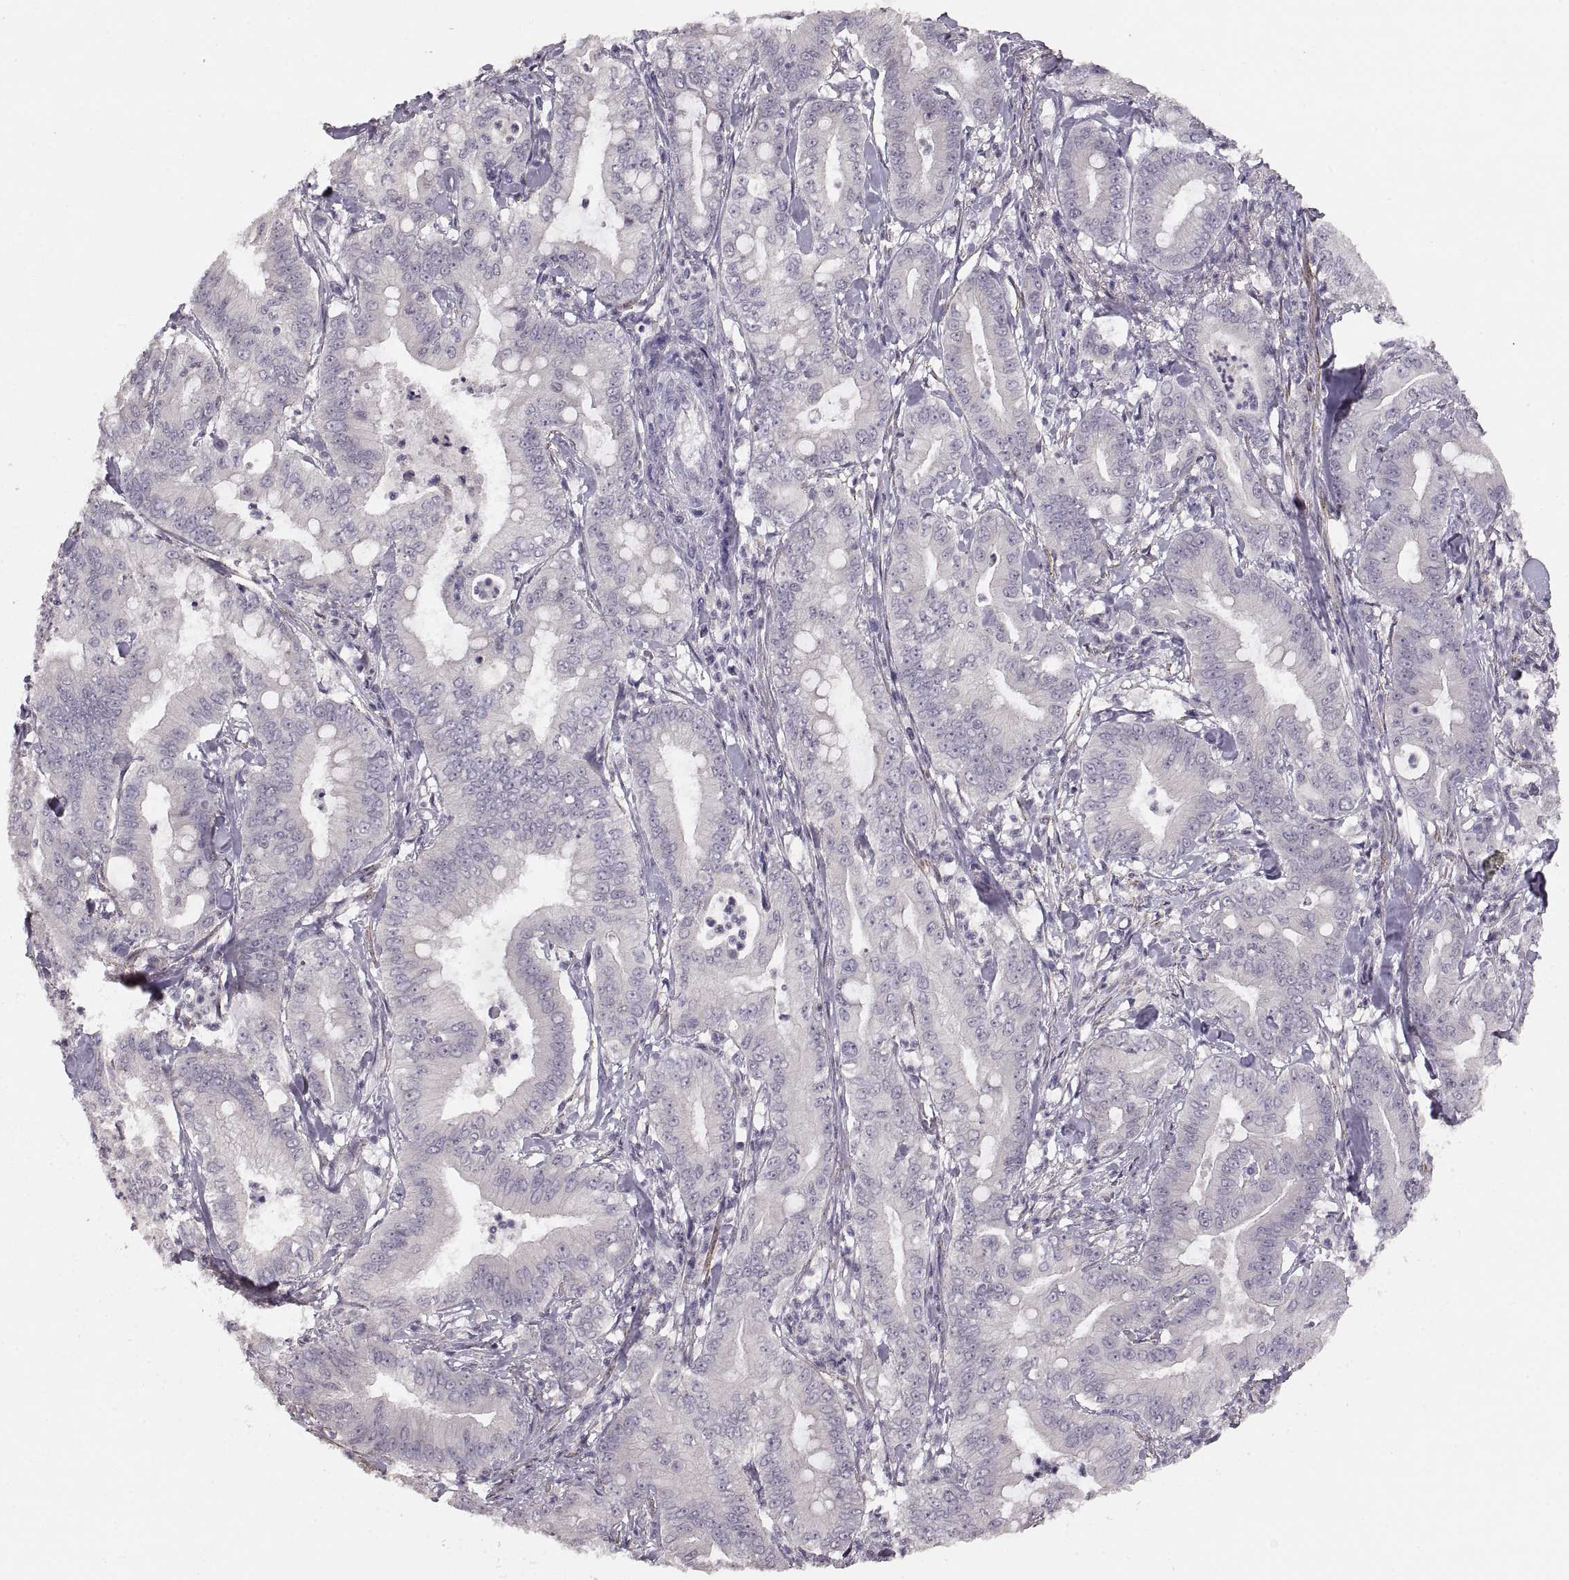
{"staining": {"intensity": "negative", "quantity": "none", "location": "none"}, "tissue": "pancreatic cancer", "cell_type": "Tumor cells", "image_type": "cancer", "snomed": [{"axis": "morphology", "description": "Adenocarcinoma, NOS"}, {"axis": "topography", "description": "Pancreas"}], "caption": "Tumor cells show no significant staining in pancreatic adenocarcinoma. (Brightfield microscopy of DAB (3,3'-diaminobenzidine) immunohistochemistry (IHC) at high magnification).", "gene": "CDH2", "patient": {"sex": "male", "age": 71}}